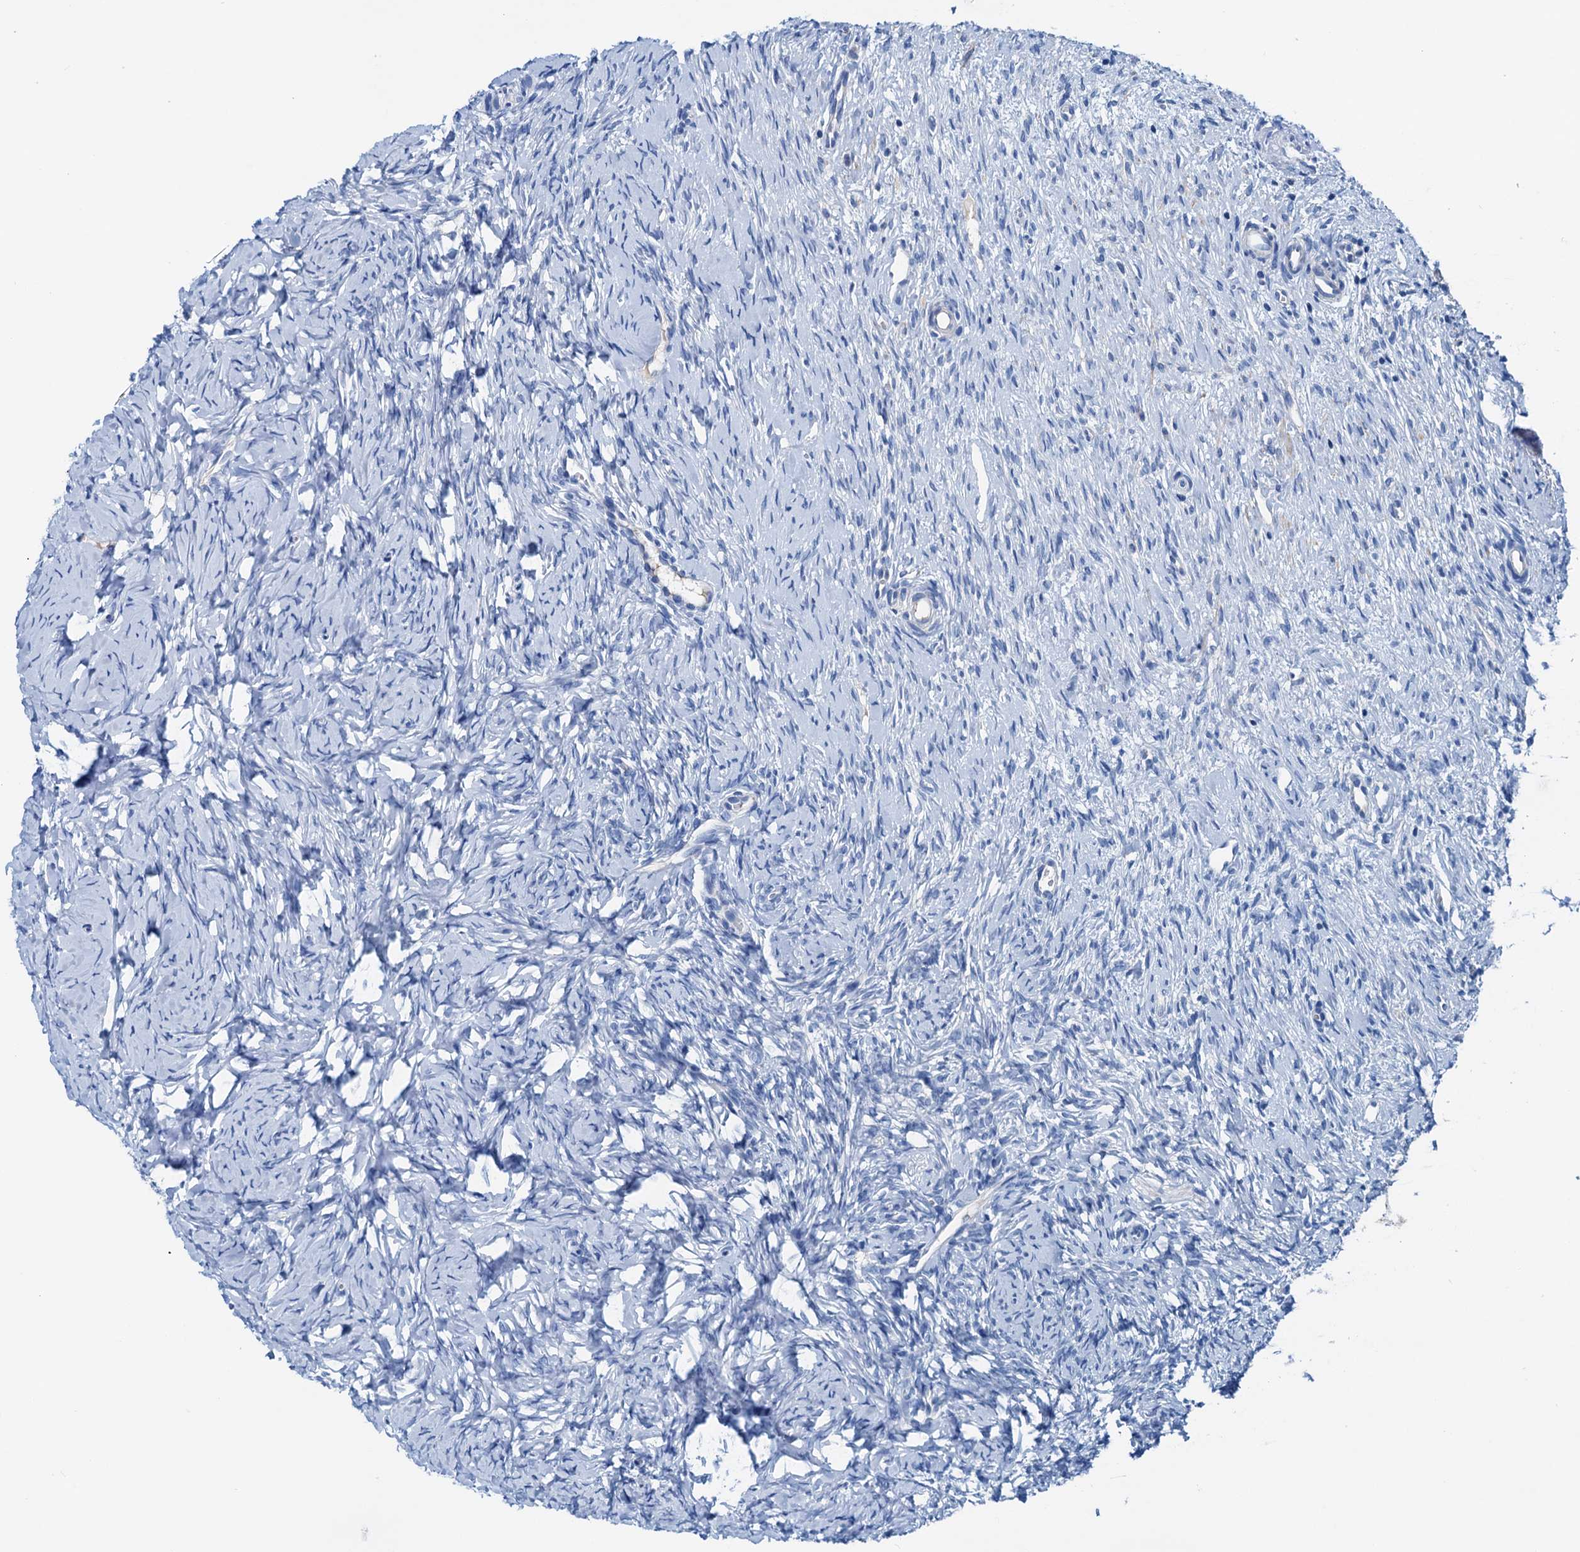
{"staining": {"intensity": "negative", "quantity": "none", "location": "none"}, "tissue": "ovary", "cell_type": "Ovarian stroma cells", "image_type": "normal", "snomed": [{"axis": "morphology", "description": "Normal tissue, NOS"}, {"axis": "topography", "description": "Ovary"}], "caption": "This is an IHC micrograph of normal ovary. There is no positivity in ovarian stroma cells.", "gene": "KNDC1", "patient": {"sex": "female", "age": 51}}